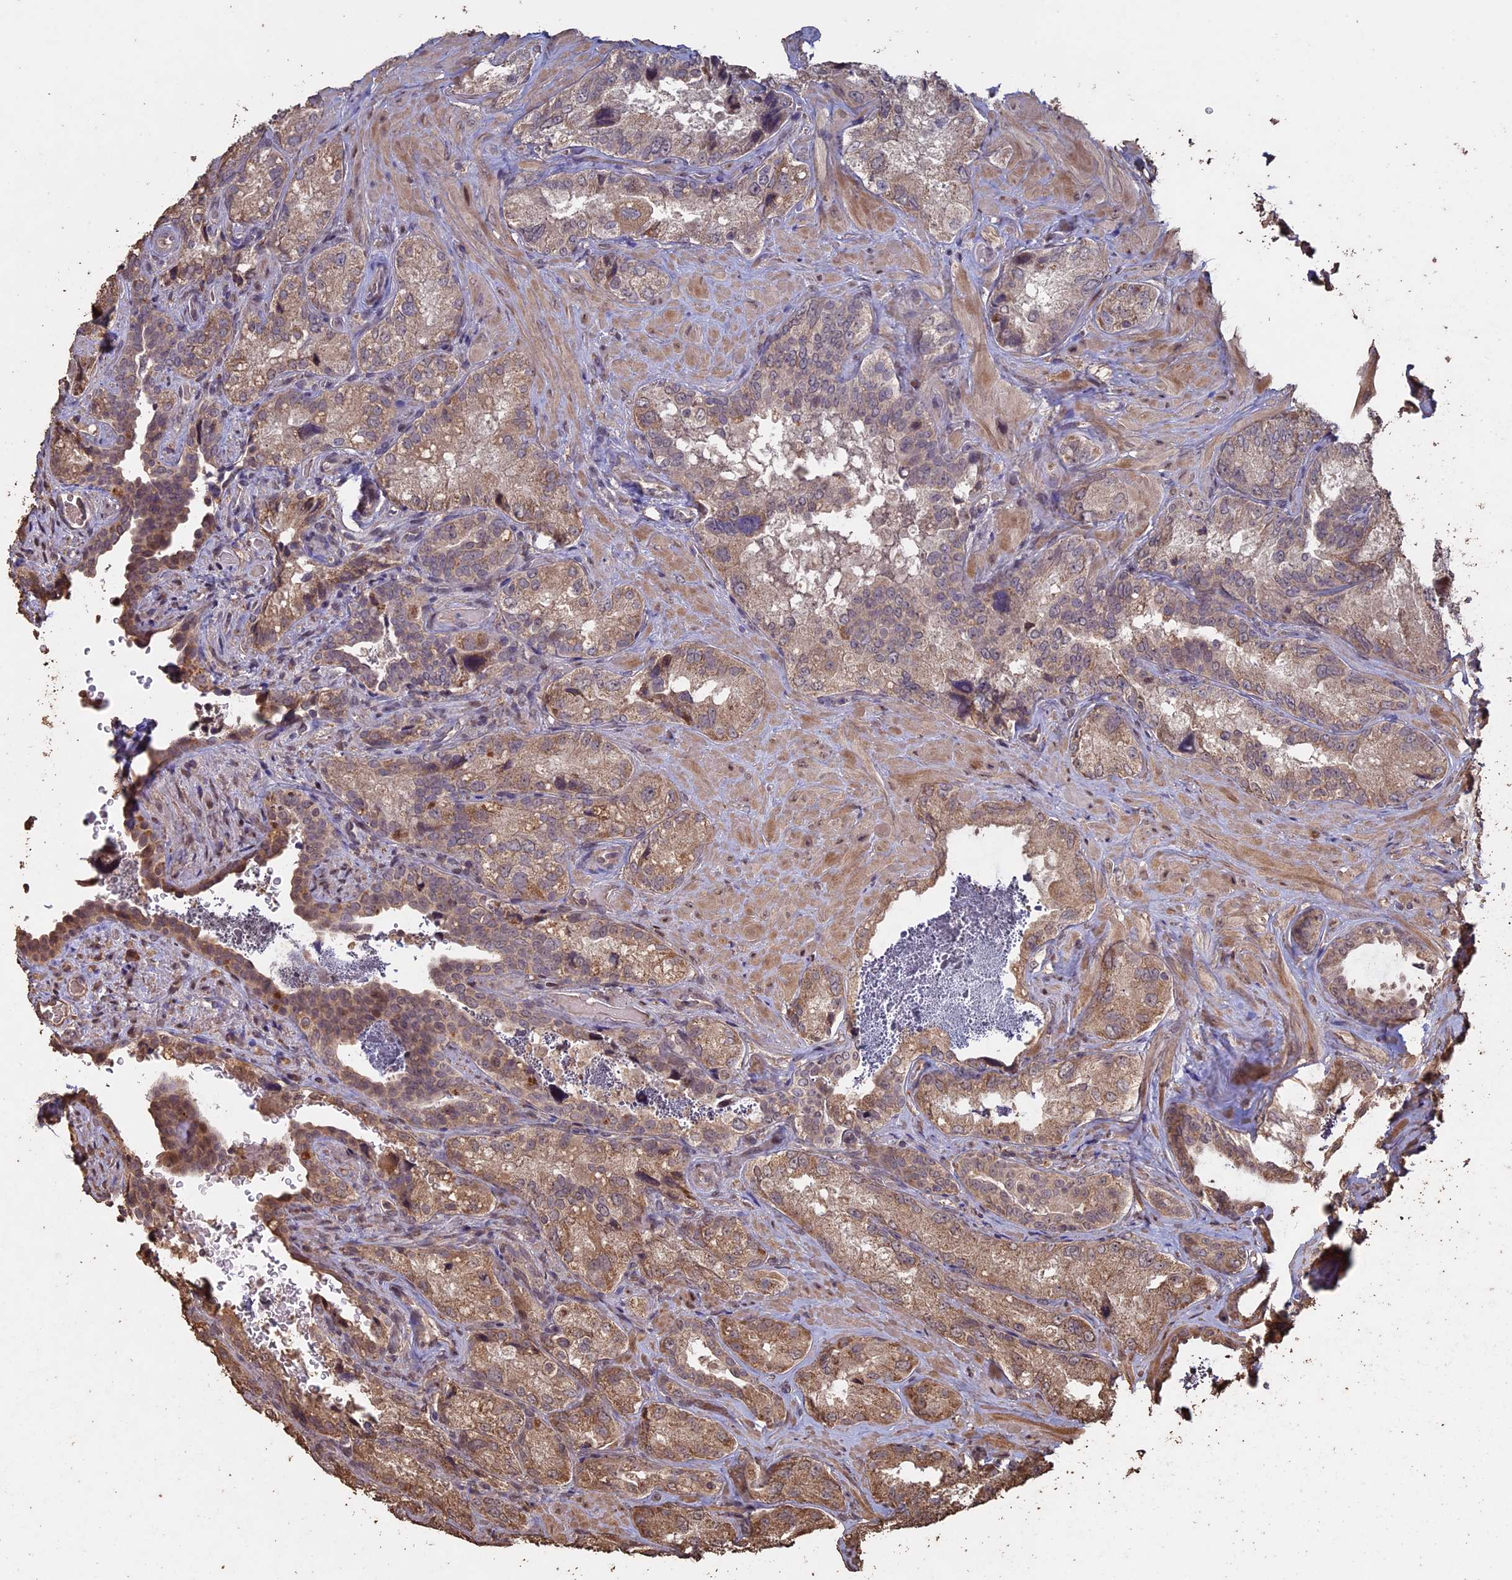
{"staining": {"intensity": "moderate", "quantity": ">75%", "location": "cytoplasmic/membranous"}, "tissue": "seminal vesicle", "cell_type": "Glandular cells", "image_type": "normal", "snomed": [{"axis": "morphology", "description": "Normal tissue, NOS"}, {"axis": "topography", "description": "Seminal veicle"}, {"axis": "topography", "description": "Peripheral nerve tissue"}], "caption": "DAB immunohistochemical staining of unremarkable seminal vesicle reveals moderate cytoplasmic/membranous protein positivity in about >75% of glandular cells. (DAB = brown stain, brightfield microscopy at high magnification).", "gene": "HUNK", "patient": {"sex": "male", "age": 67}}